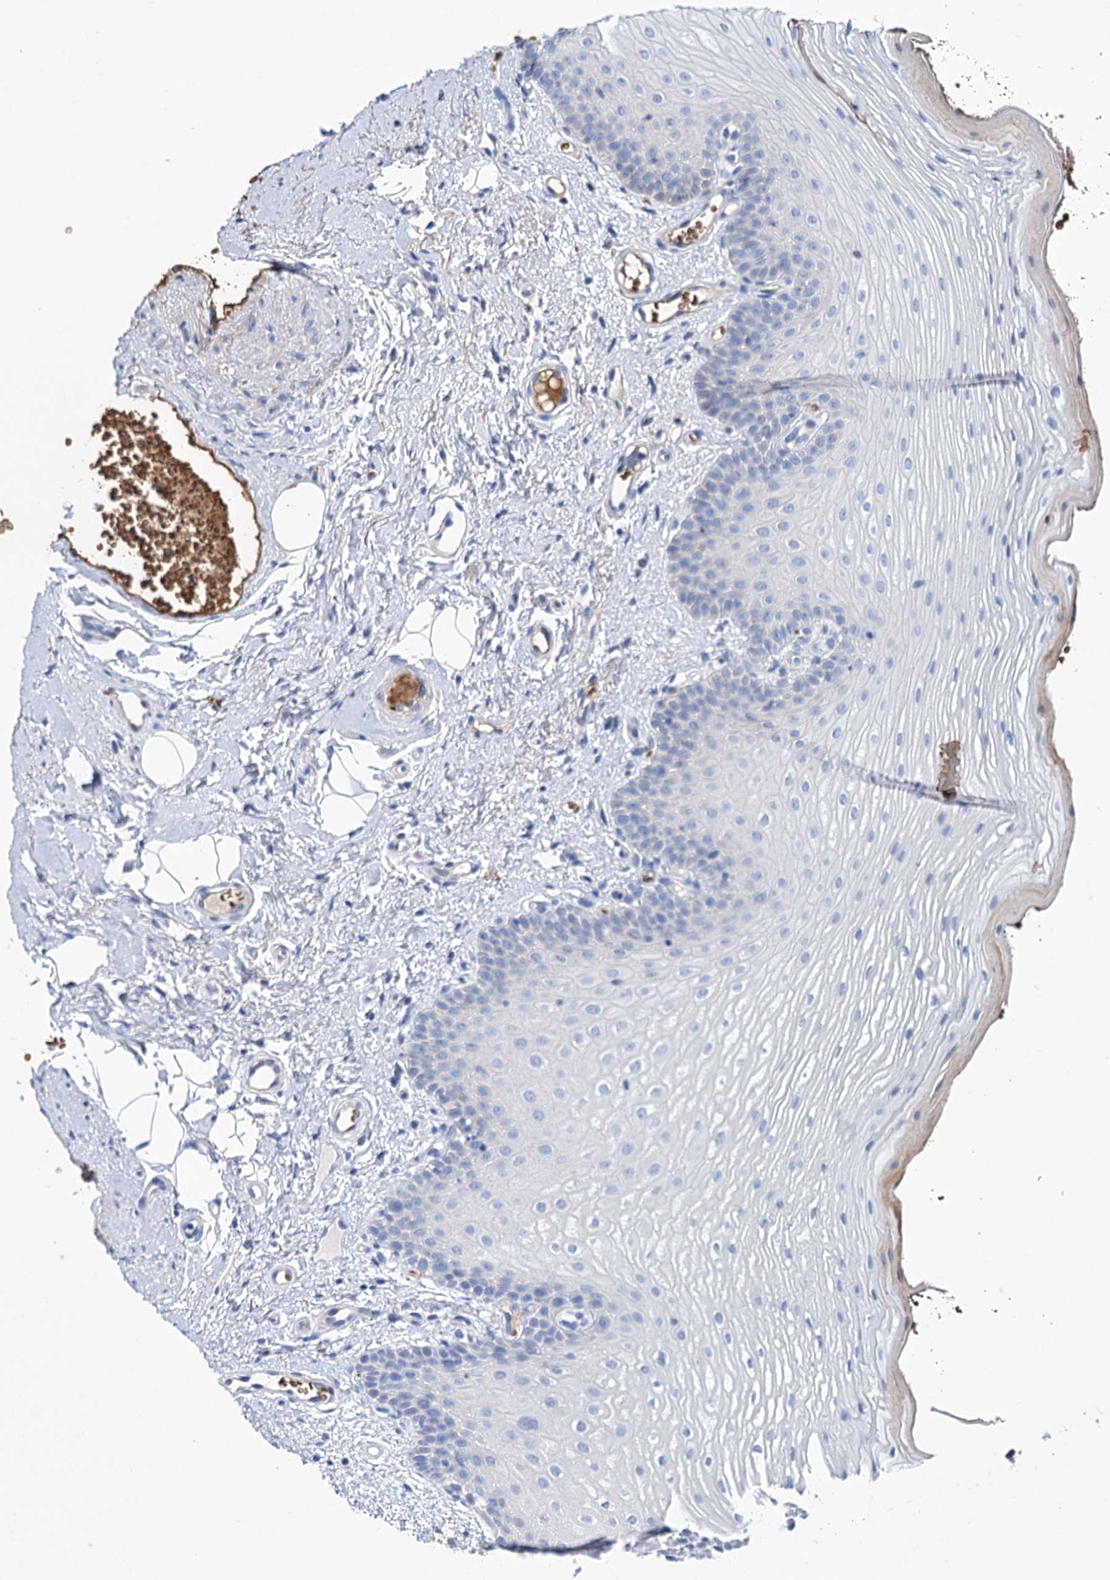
{"staining": {"intensity": "negative", "quantity": "none", "location": "none"}, "tissue": "oral mucosa", "cell_type": "Squamous epithelial cells", "image_type": "normal", "snomed": [{"axis": "morphology", "description": "No evidence of malignacy"}, {"axis": "topography", "description": "Oral tissue"}, {"axis": "topography", "description": "Head-Neck"}], "caption": "Immunohistochemistry micrograph of unremarkable oral mucosa: oral mucosa stained with DAB (3,3'-diaminobenzidine) exhibits no significant protein staining in squamous epithelial cells.", "gene": "RPUSD3", "patient": {"sex": "male", "age": 68}}